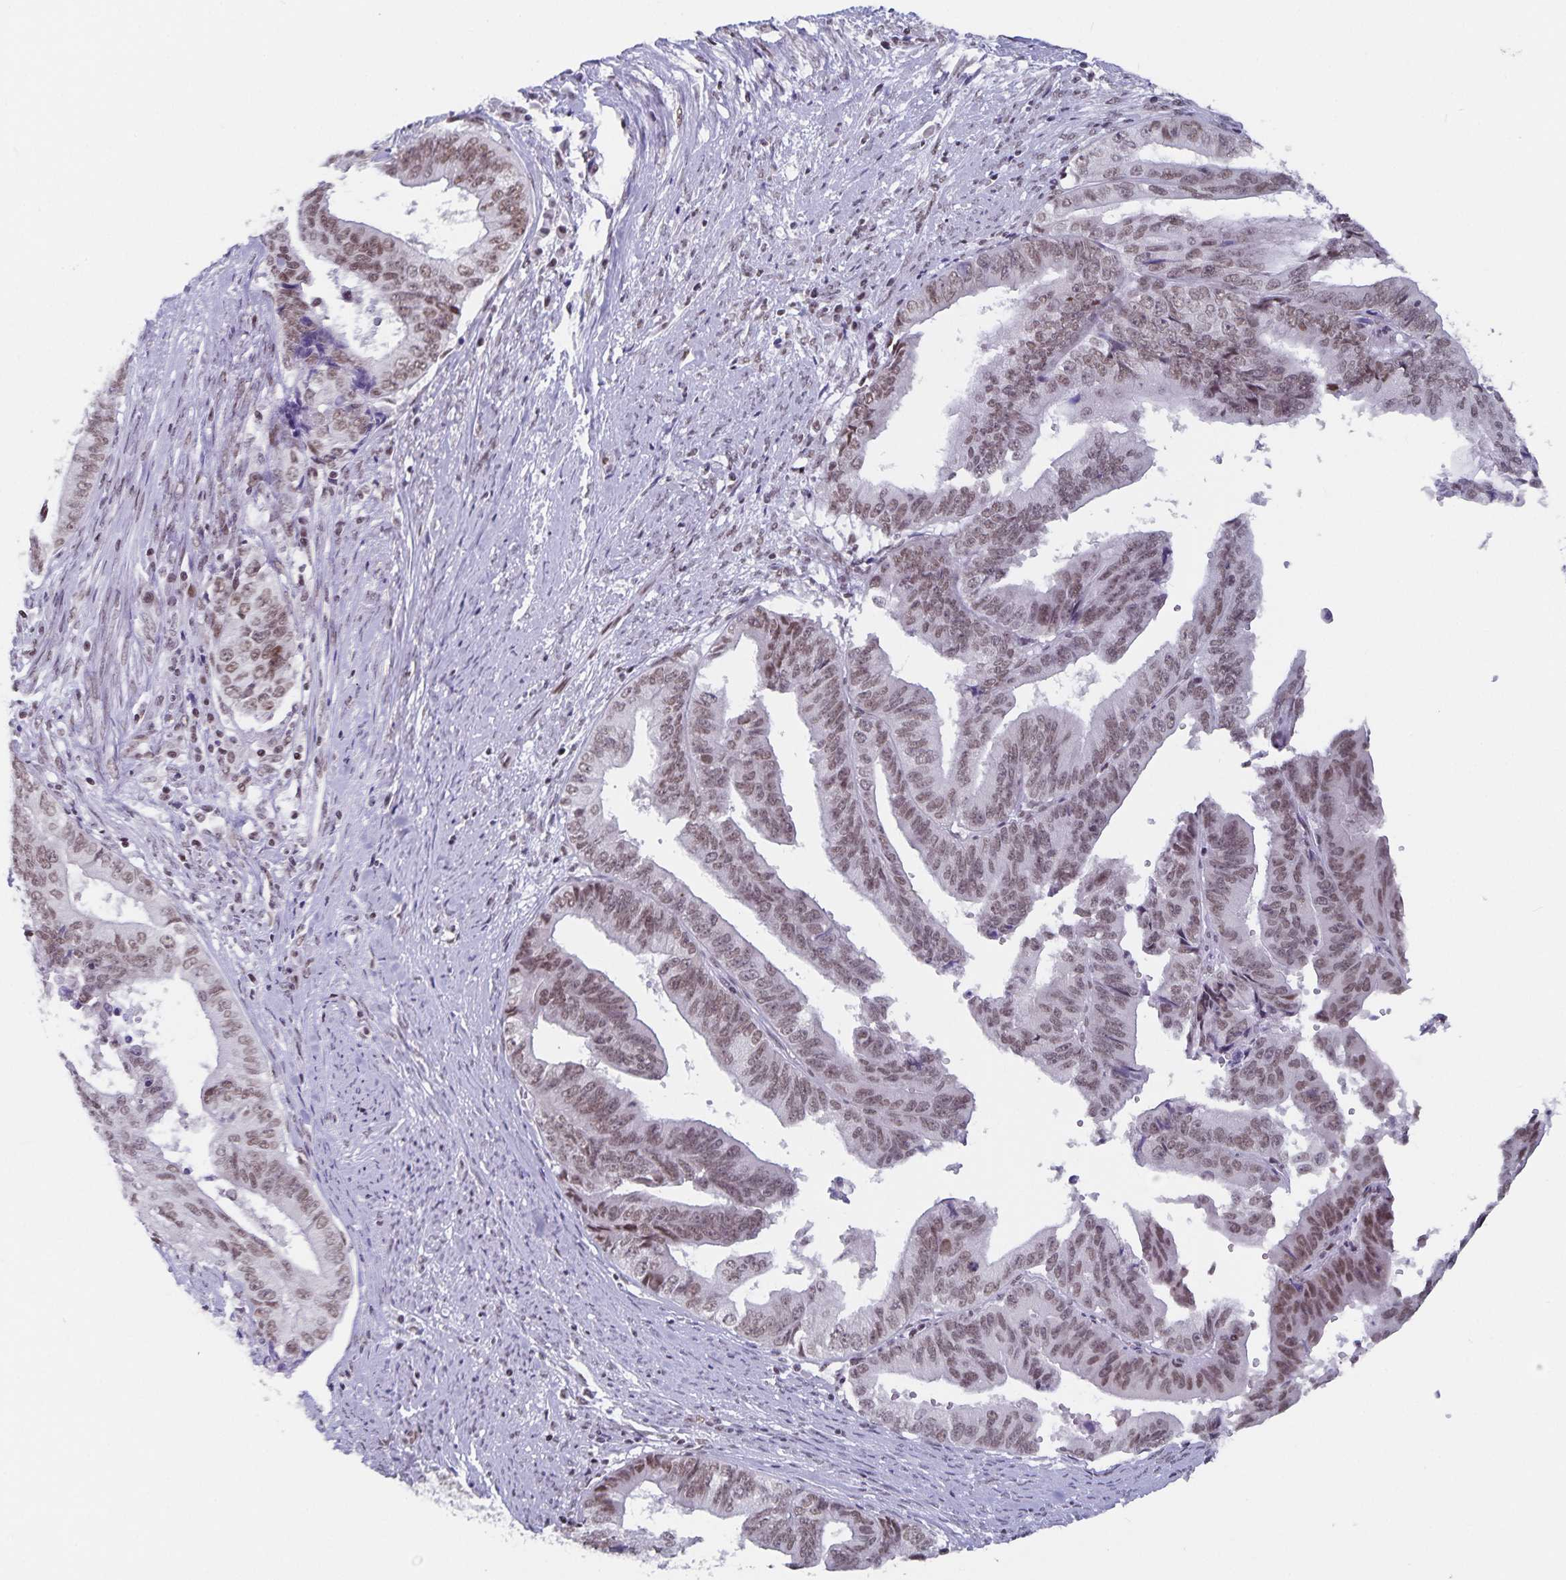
{"staining": {"intensity": "moderate", "quantity": ">75%", "location": "nuclear"}, "tissue": "endometrial cancer", "cell_type": "Tumor cells", "image_type": "cancer", "snomed": [{"axis": "morphology", "description": "Adenocarcinoma, NOS"}, {"axis": "topography", "description": "Endometrium"}], "caption": "Brown immunohistochemical staining in endometrial adenocarcinoma demonstrates moderate nuclear expression in approximately >75% of tumor cells. (DAB (3,3'-diaminobenzidine) IHC with brightfield microscopy, high magnification).", "gene": "PBX2", "patient": {"sex": "female", "age": 65}}